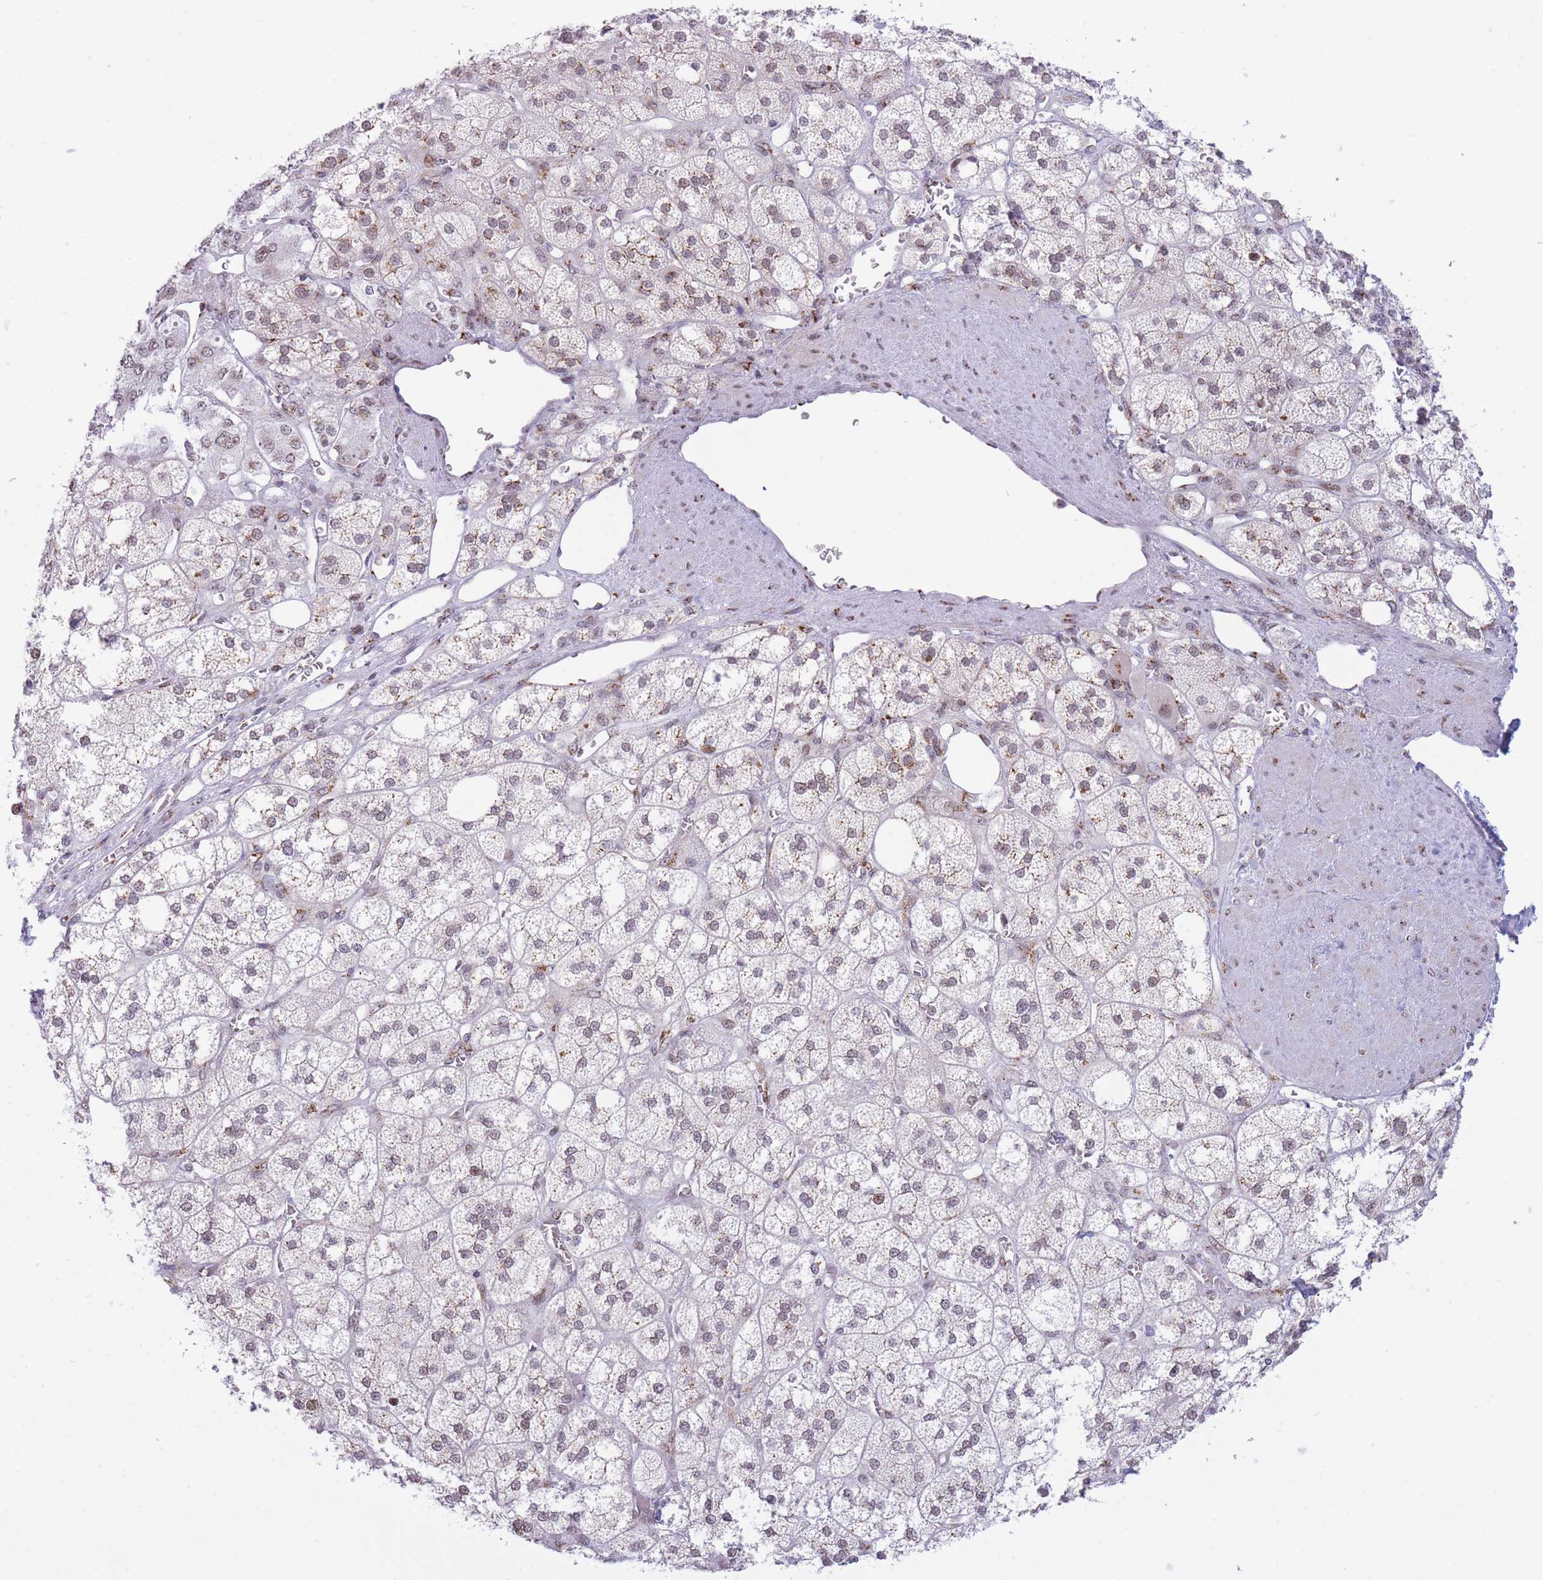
{"staining": {"intensity": "moderate", "quantity": "25%-75%", "location": "cytoplasmic/membranous,nuclear"}, "tissue": "adrenal gland", "cell_type": "Glandular cells", "image_type": "normal", "snomed": [{"axis": "morphology", "description": "Normal tissue, NOS"}, {"axis": "topography", "description": "Adrenal gland"}], "caption": "Protein expression by immunohistochemistry (IHC) displays moderate cytoplasmic/membranous,nuclear positivity in approximately 25%-75% of glandular cells in unremarkable adrenal gland. (DAB = brown stain, brightfield microscopy at high magnification).", "gene": "INO80C", "patient": {"sex": "male", "age": 61}}